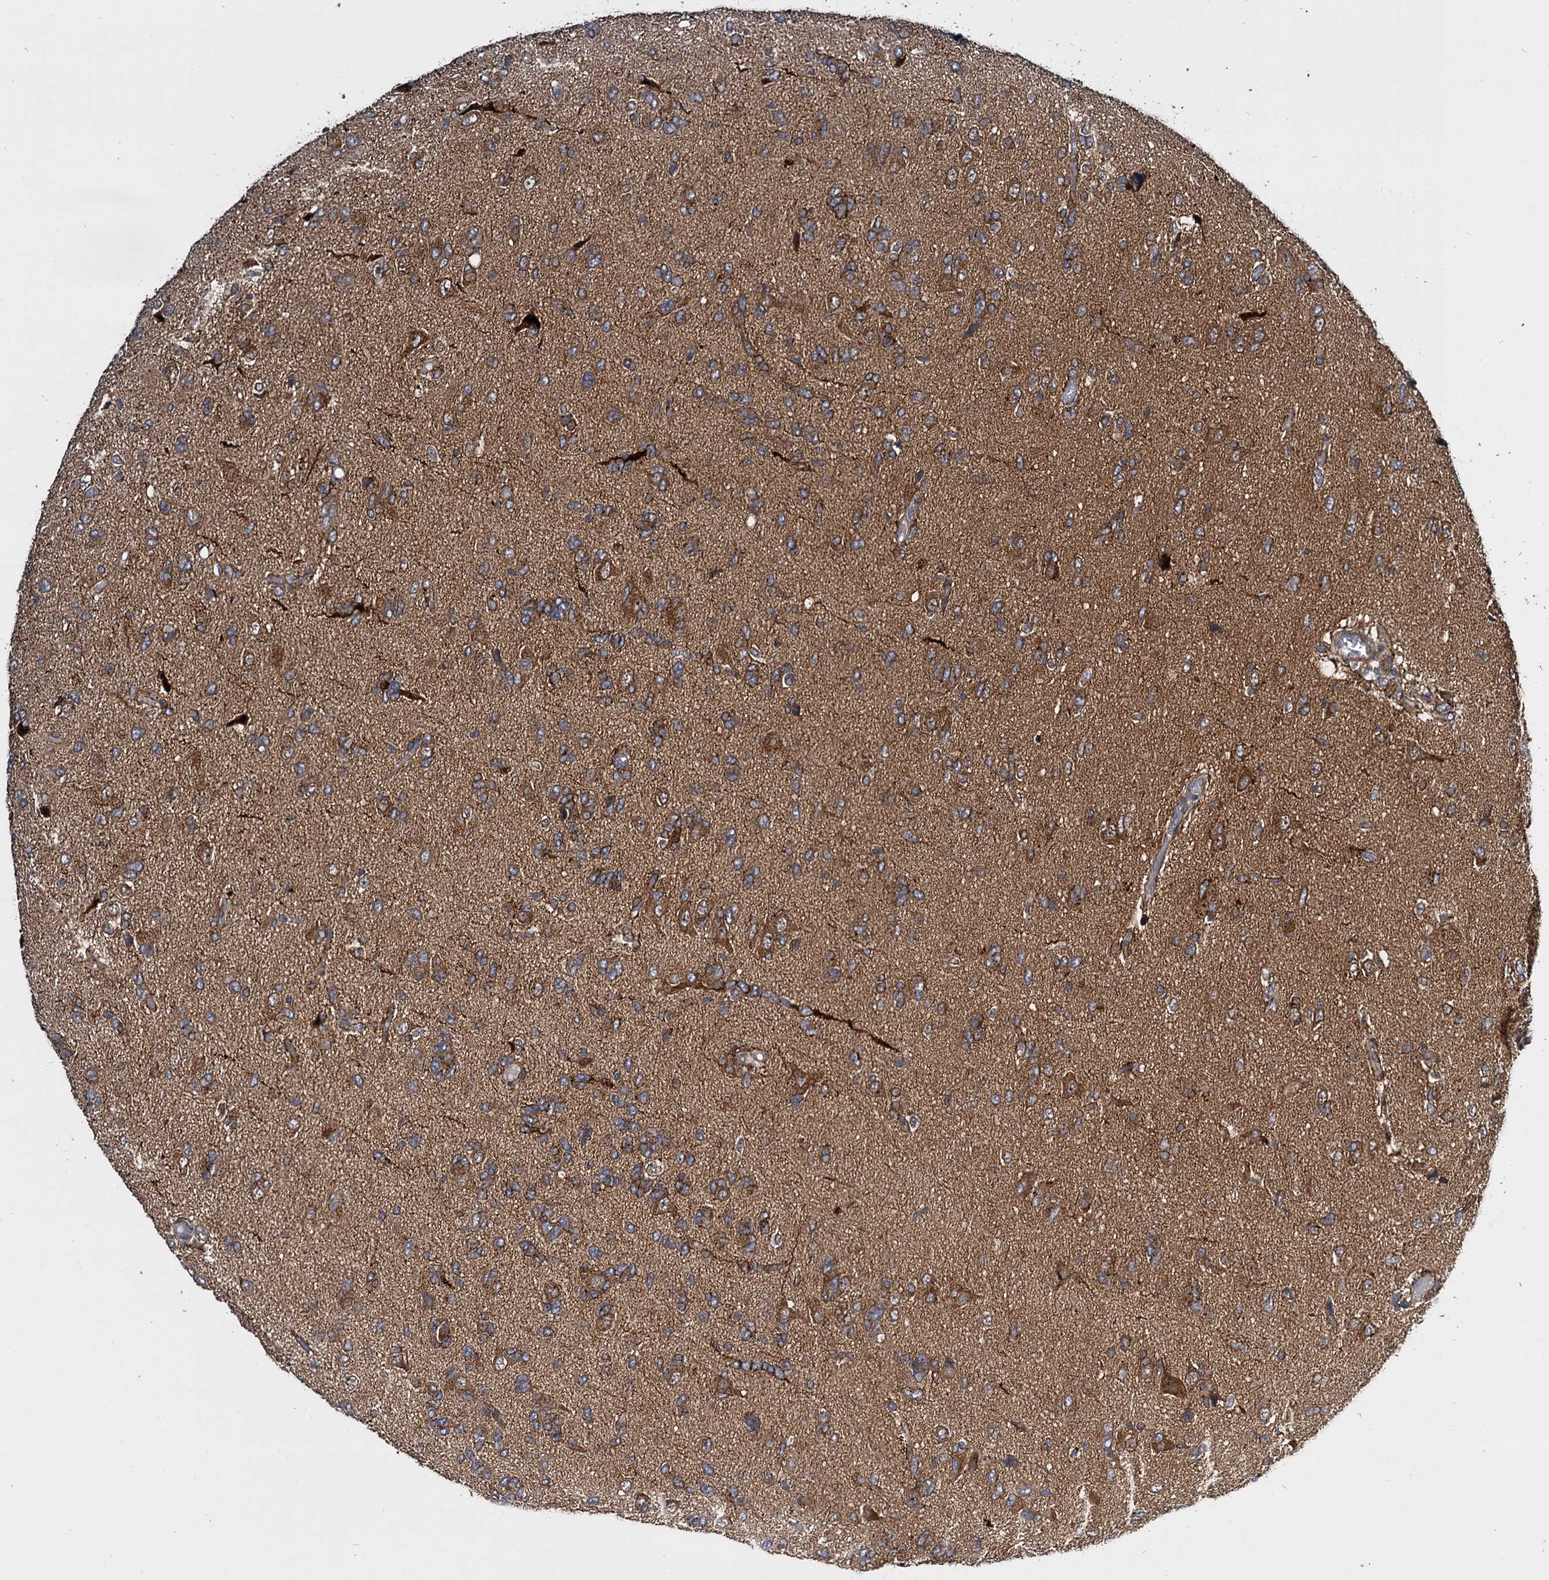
{"staining": {"intensity": "moderate", "quantity": ">75%", "location": "cytoplasmic/membranous"}, "tissue": "glioma", "cell_type": "Tumor cells", "image_type": "cancer", "snomed": [{"axis": "morphology", "description": "Glioma, malignant, High grade"}, {"axis": "topography", "description": "Brain"}], "caption": "Immunohistochemical staining of human glioma displays medium levels of moderate cytoplasmic/membranous staining in about >75% of tumor cells.", "gene": "ARHGAP42", "patient": {"sex": "female", "age": 59}}